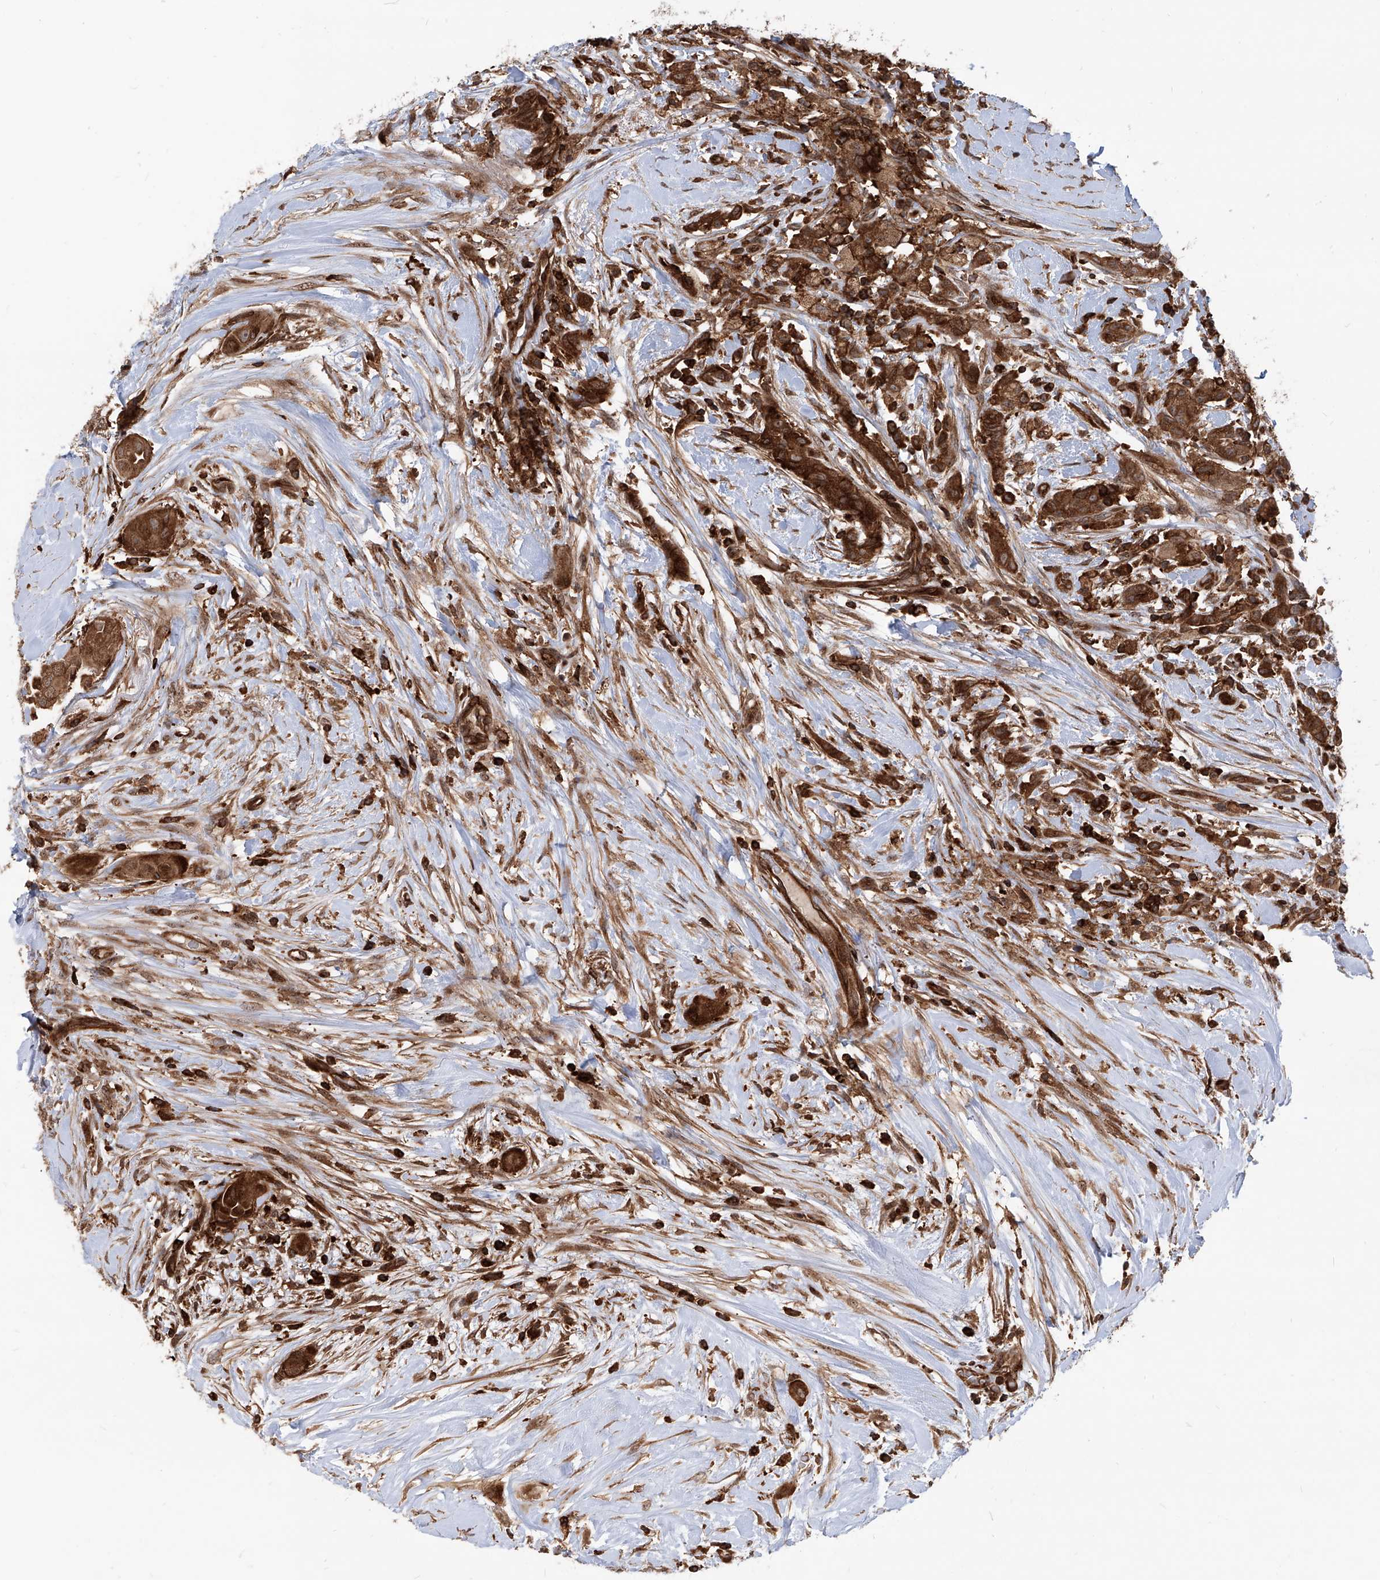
{"staining": {"intensity": "strong", "quantity": ">75%", "location": "cytoplasmic/membranous"}, "tissue": "thyroid cancer", "cell_type": "Tumor cells", "image_type": "cancer", "snomed": [{"axis": "morphology", "description": "Papillary adenocarcinoma, NOS"}, {"axis": "topography", "description": "Thyroid gland"}], "caption": "Approximately >75% of tumor cells in human thyroid papillary adenocarcinoma show strong cytoplasmic/membranous protein positivity as visualized by brown immunohistochemical staining.", "gene": "MAGED2", "patient": {"sex": "female", "age": 59}}